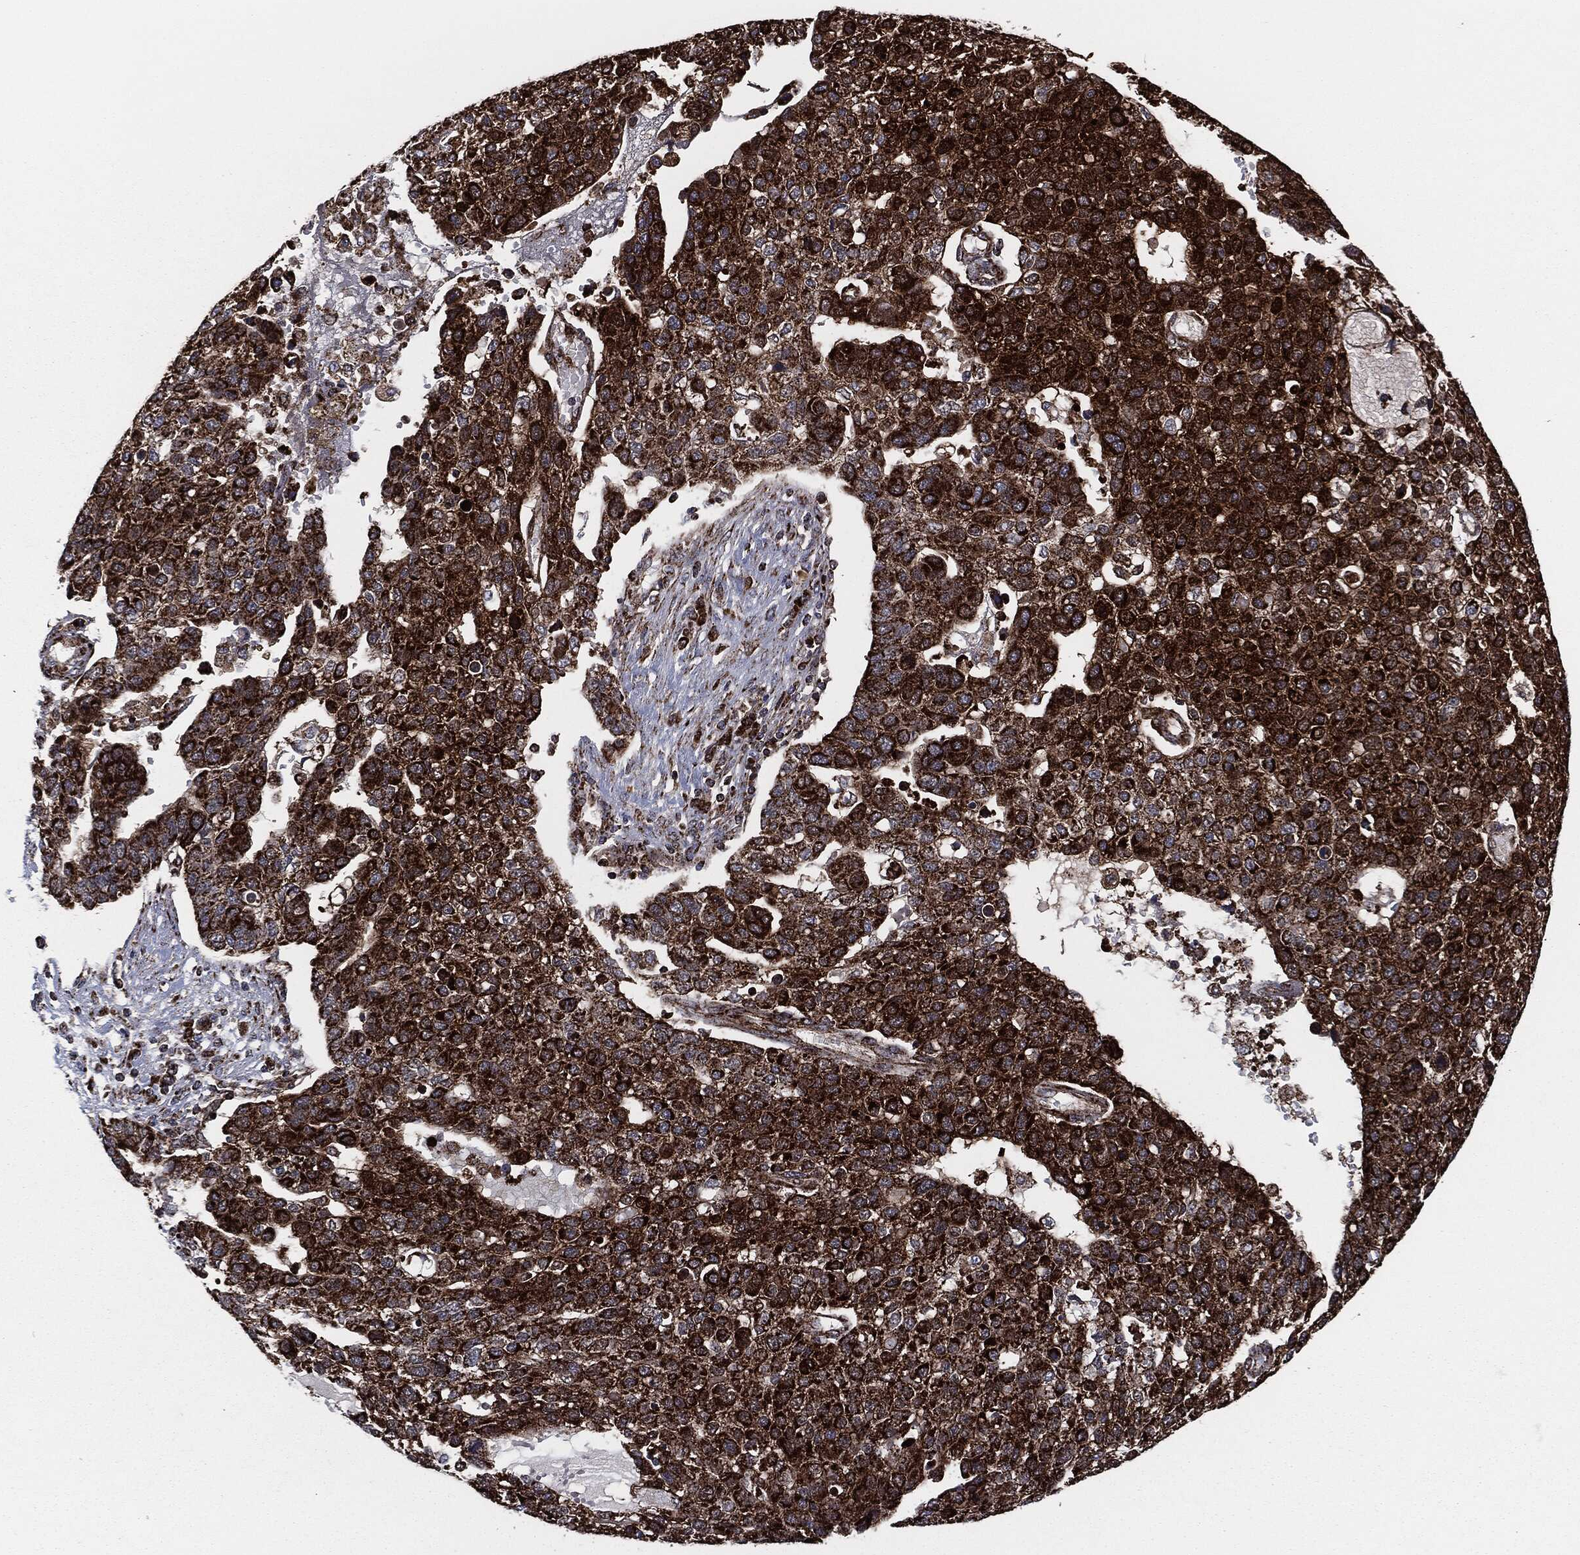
{"staining": {"intensity": "strong", "quantity": ">75%", "location": "cytoplasmic/membranous"}, "tissue": "pancreatic cancer", "cell_type": "Tumor cells", "image_type": "cancer", "snomed": [{"axis": "morphology", "description": "Adenocarcinoma, NOS"}, {"axis": "topography", "description": "Pancreas"}], "caption": "Pancreatic cancer (adenocarcinoma) tissue reveals strong cytoplasmic/membranous staining in about >75% of tumor cells Using DAB (brown) and hematoxylin (blue) stains, captured at high magnification using brightfield microscopy.", "gene": "FH", "patient": {"sex": "female", "age": 61}}